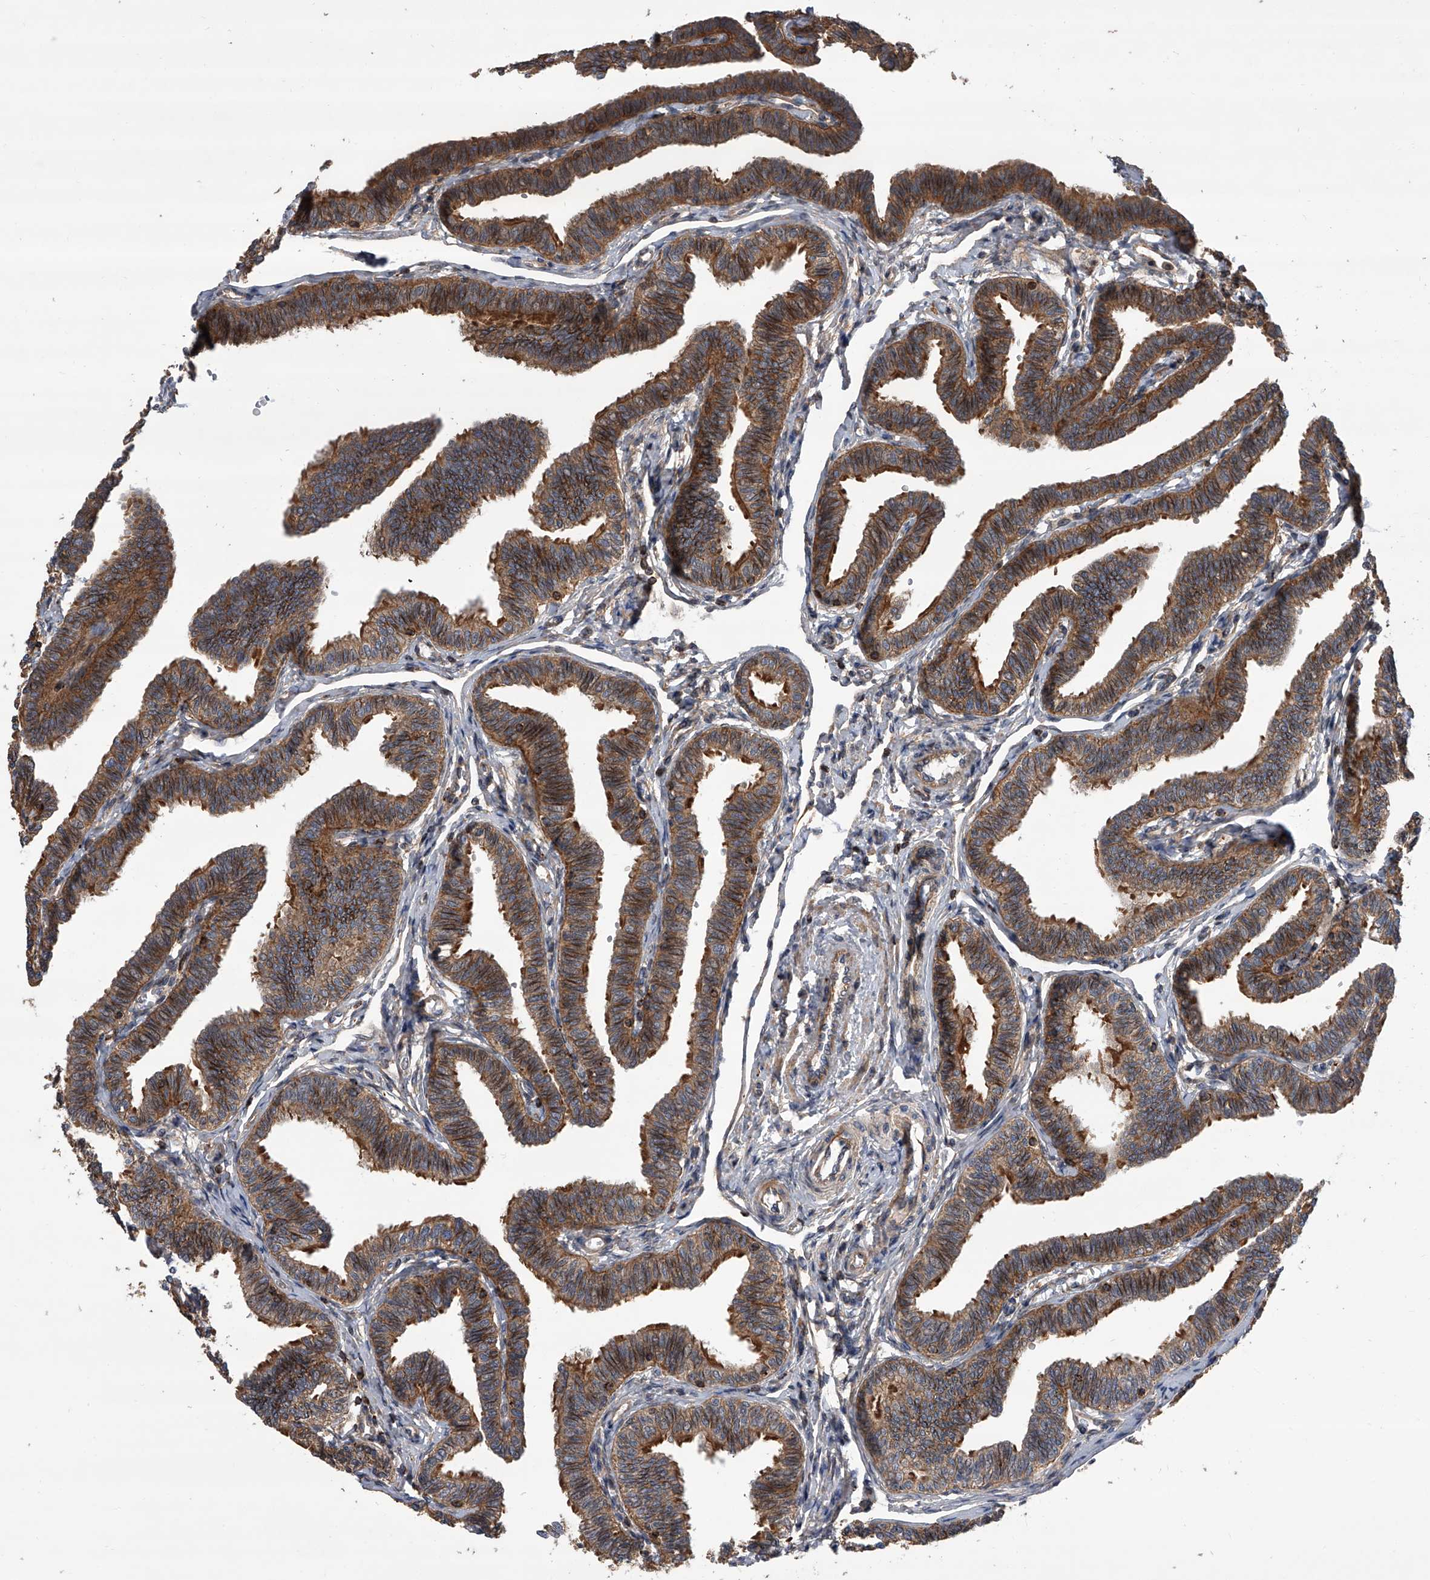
{"staining": {"intensity": "moderate", "quantity": ">75%", "location": "cytoplasmic/membranous"}, "tissue": "fallopian tube", "cell_type": "Glandular cells", "image_type": "normal", "snomed": [{"axis": "morphology", "description": "Normal tissue, NOS"}, {"axis": "topography", "description": "Fallopian tube"}, {"axis": "topography", "description": "Ovary"}], "caption": "A high-resolution histopathology image shows immunohistochemistry (IHC) staining of benign fallopian tube, which reveals moderate cytoplasmic/membranous staining in about >75% of glandular cells.", "gene": "USP47", "patient": {"sex": "female", "age": 23}}